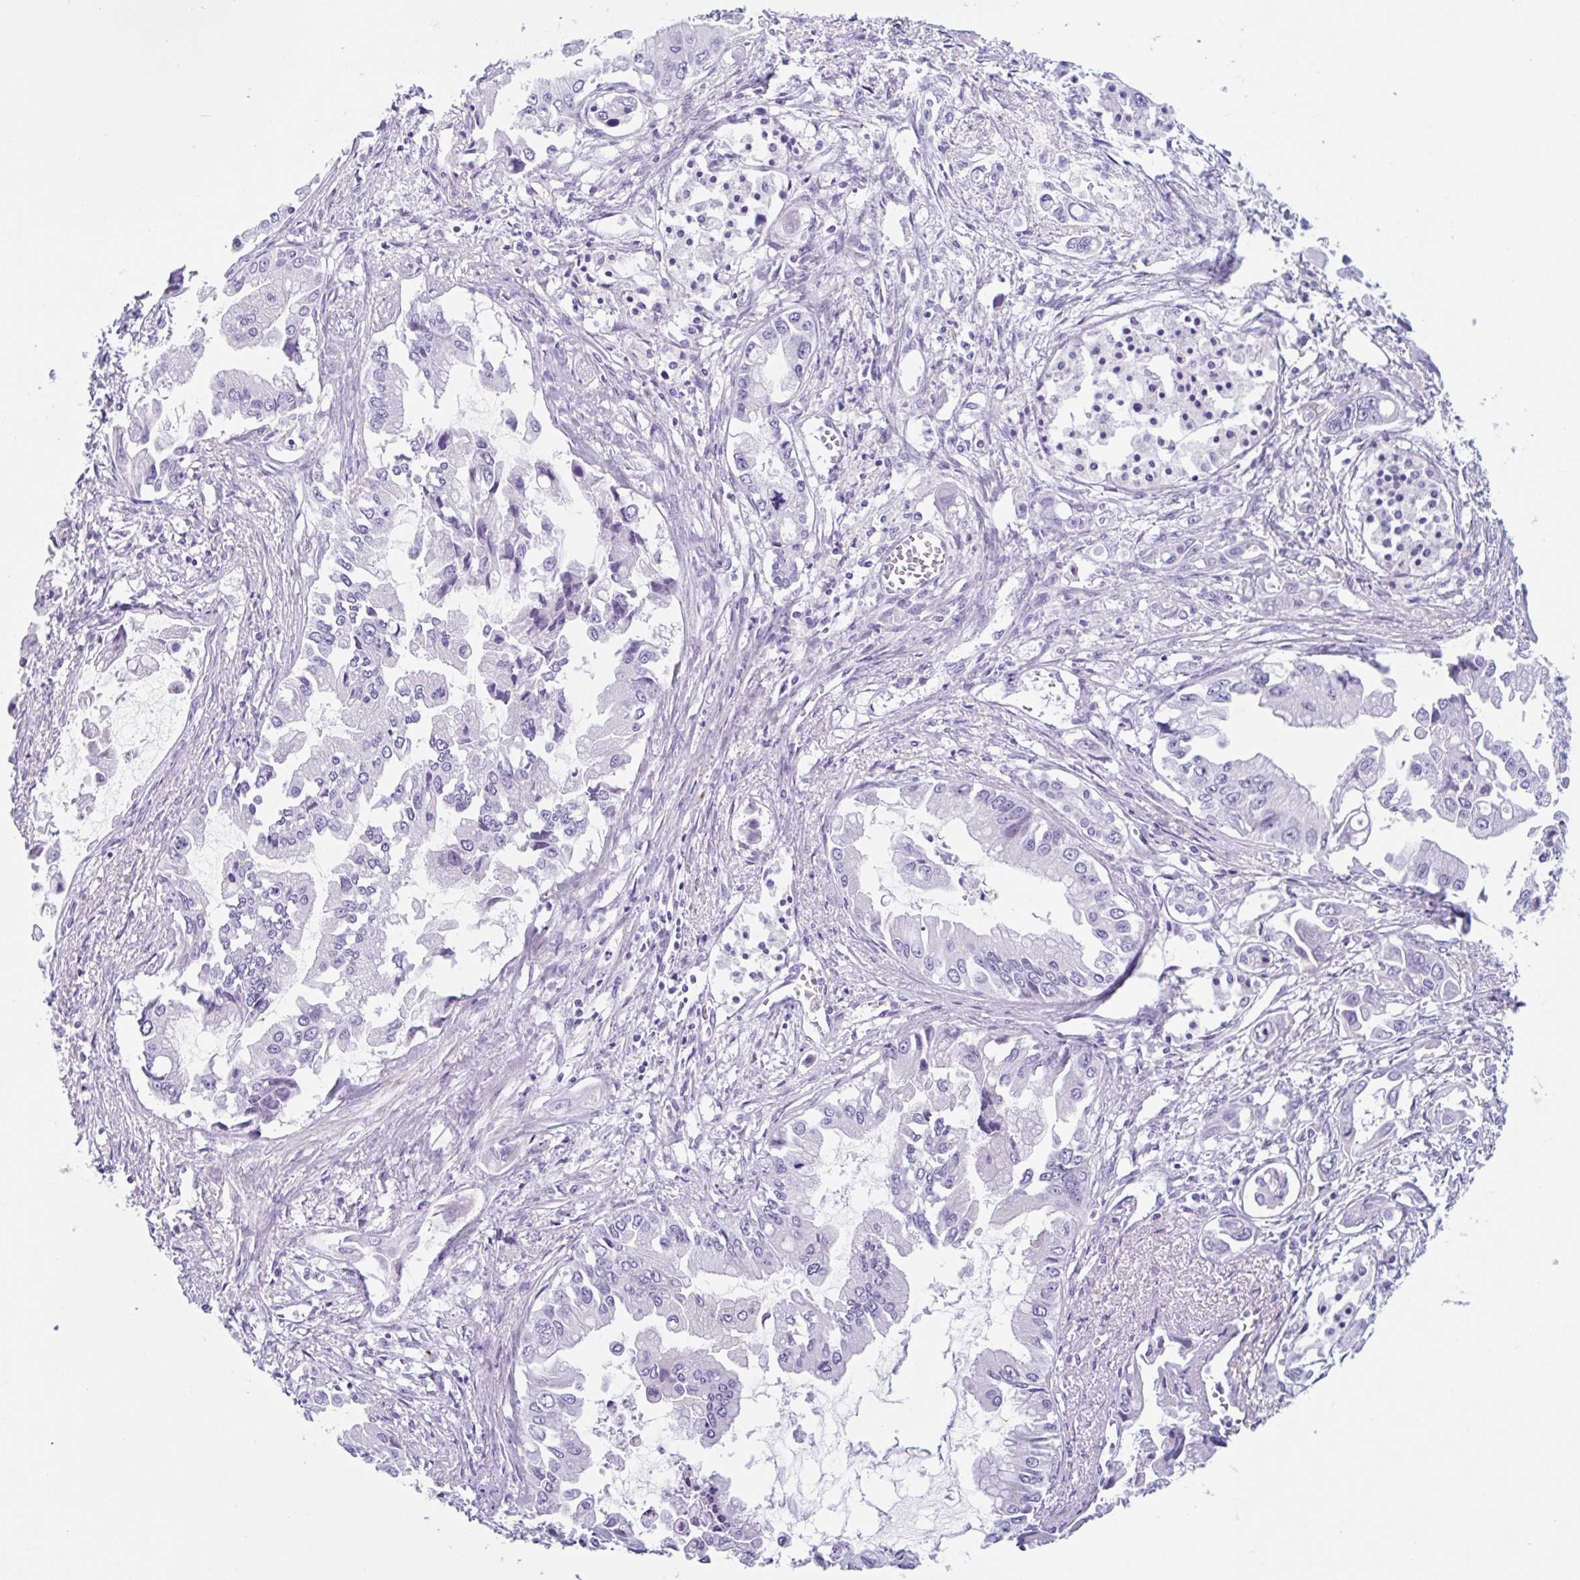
{"staining": {"intensity": "negative", "quantity": "none", "location": "none"}, "tissue": "pancreatic cancer", "cell_type": "Tumor cells", "image_type": "cancer", "snomed": [{"axis": "morphology", "description": "Adenocarcinoma, NOS"}, {"axis": "topography", "description": "Pancreas"}], "caption": "Immunohistochemistry micrograph of neoplastic tissue: pancreatic cancer stained with DAB displays no significant protein staining in tumor cells.", "gene": "CPTP", "patient": {"sex": "male", "age": 84}}